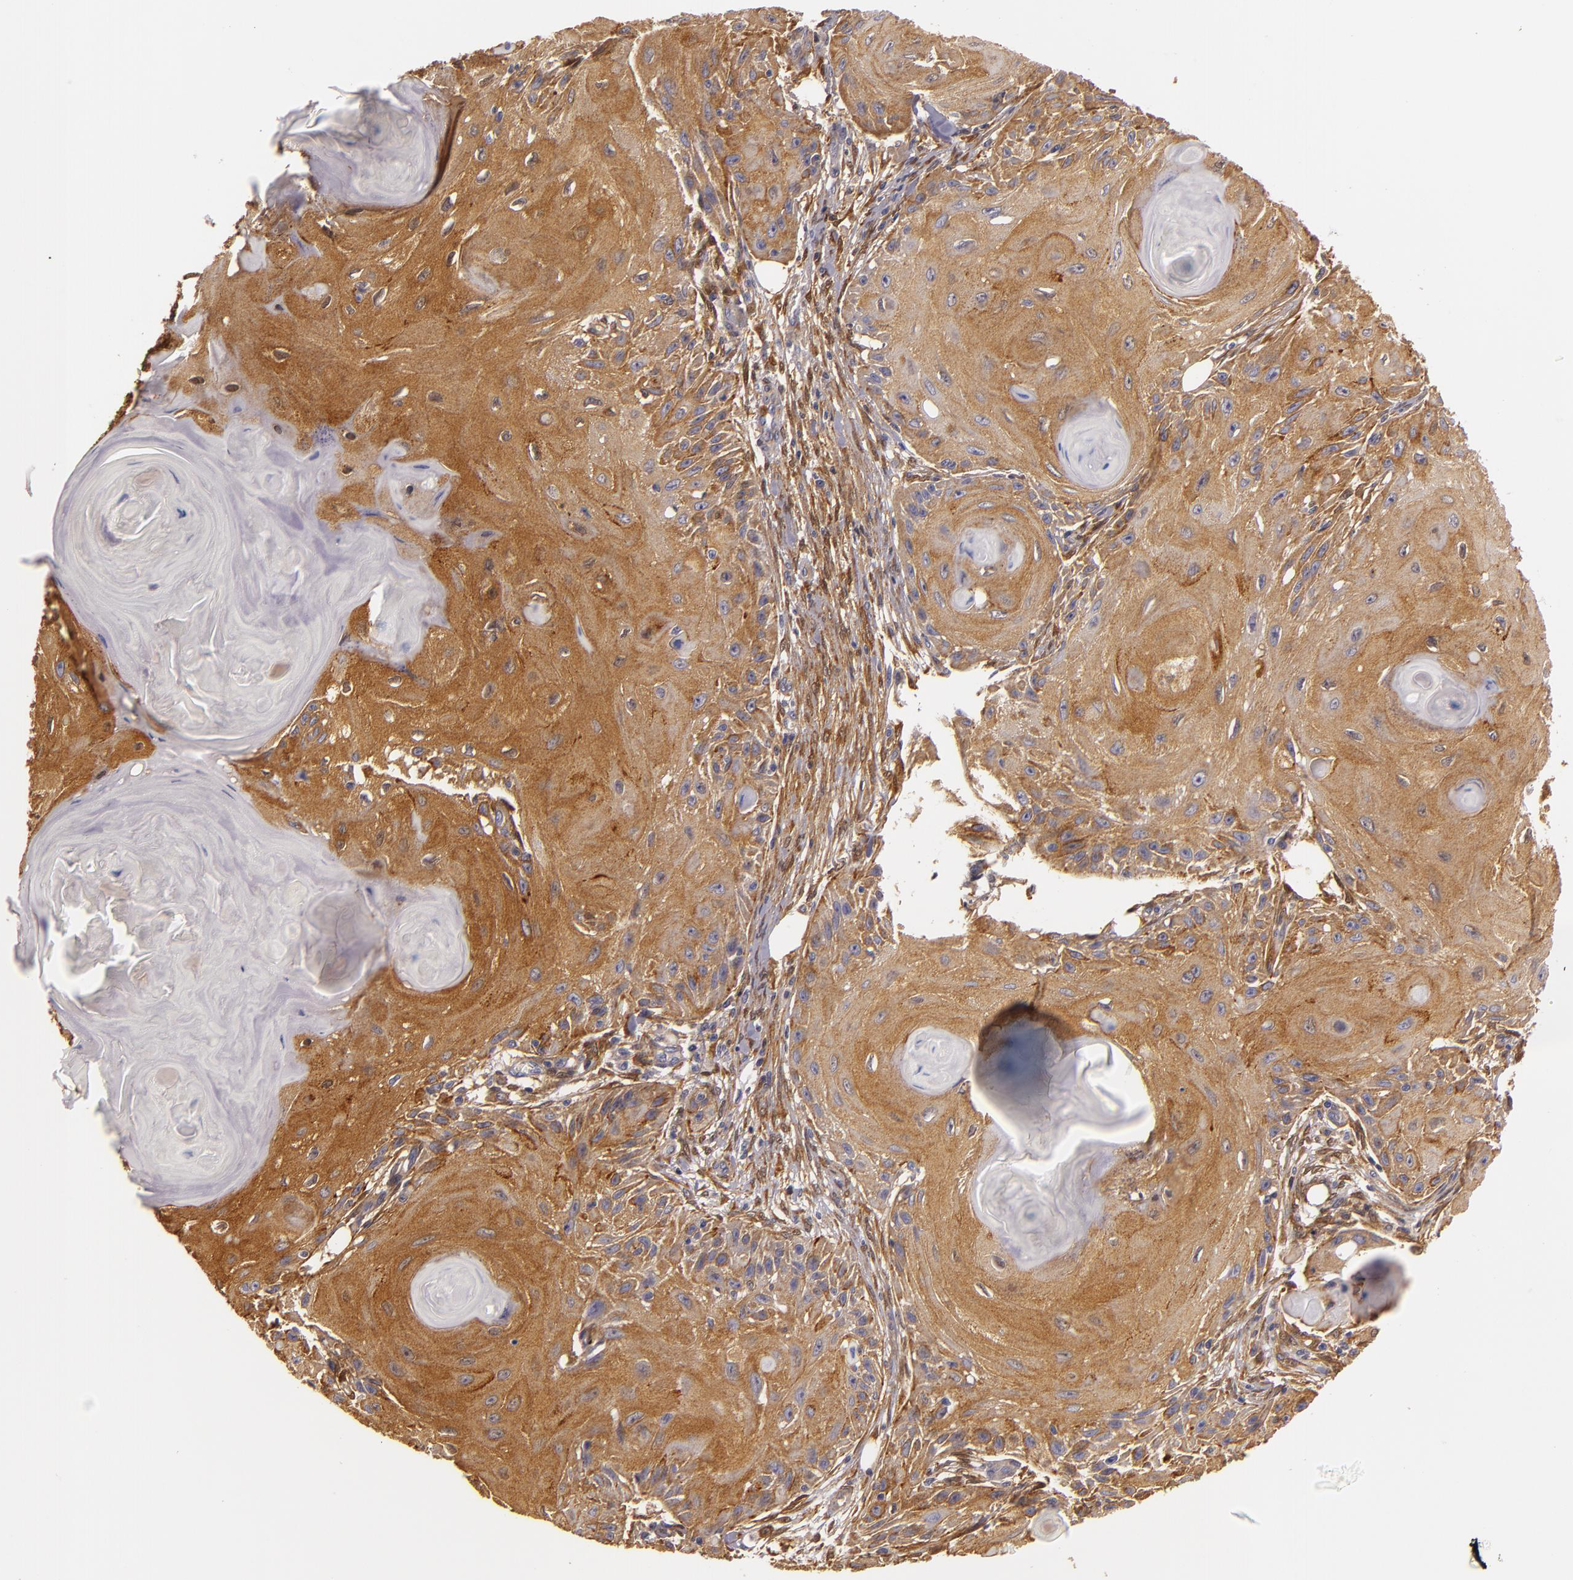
{"staining": {"intensity": "strong", "quantity": ">75%", "location": "cytoplasmic/membranous"}, "tissue": "skin cancer", "cell_type": "Tumor cells", "image_type": "cancer", "snomed": [{"axis": "morphology", "description": "Squamous cell carcinoma, NOS"}, {"axis": "topography", "description": "Skin"}], "caption": "Skin squamous cell carcinoma stained with a protein marker exhibits strong staining in tumor cells.", "gene": "TOM1", "patient": {"sex": "female", "age": 88}}